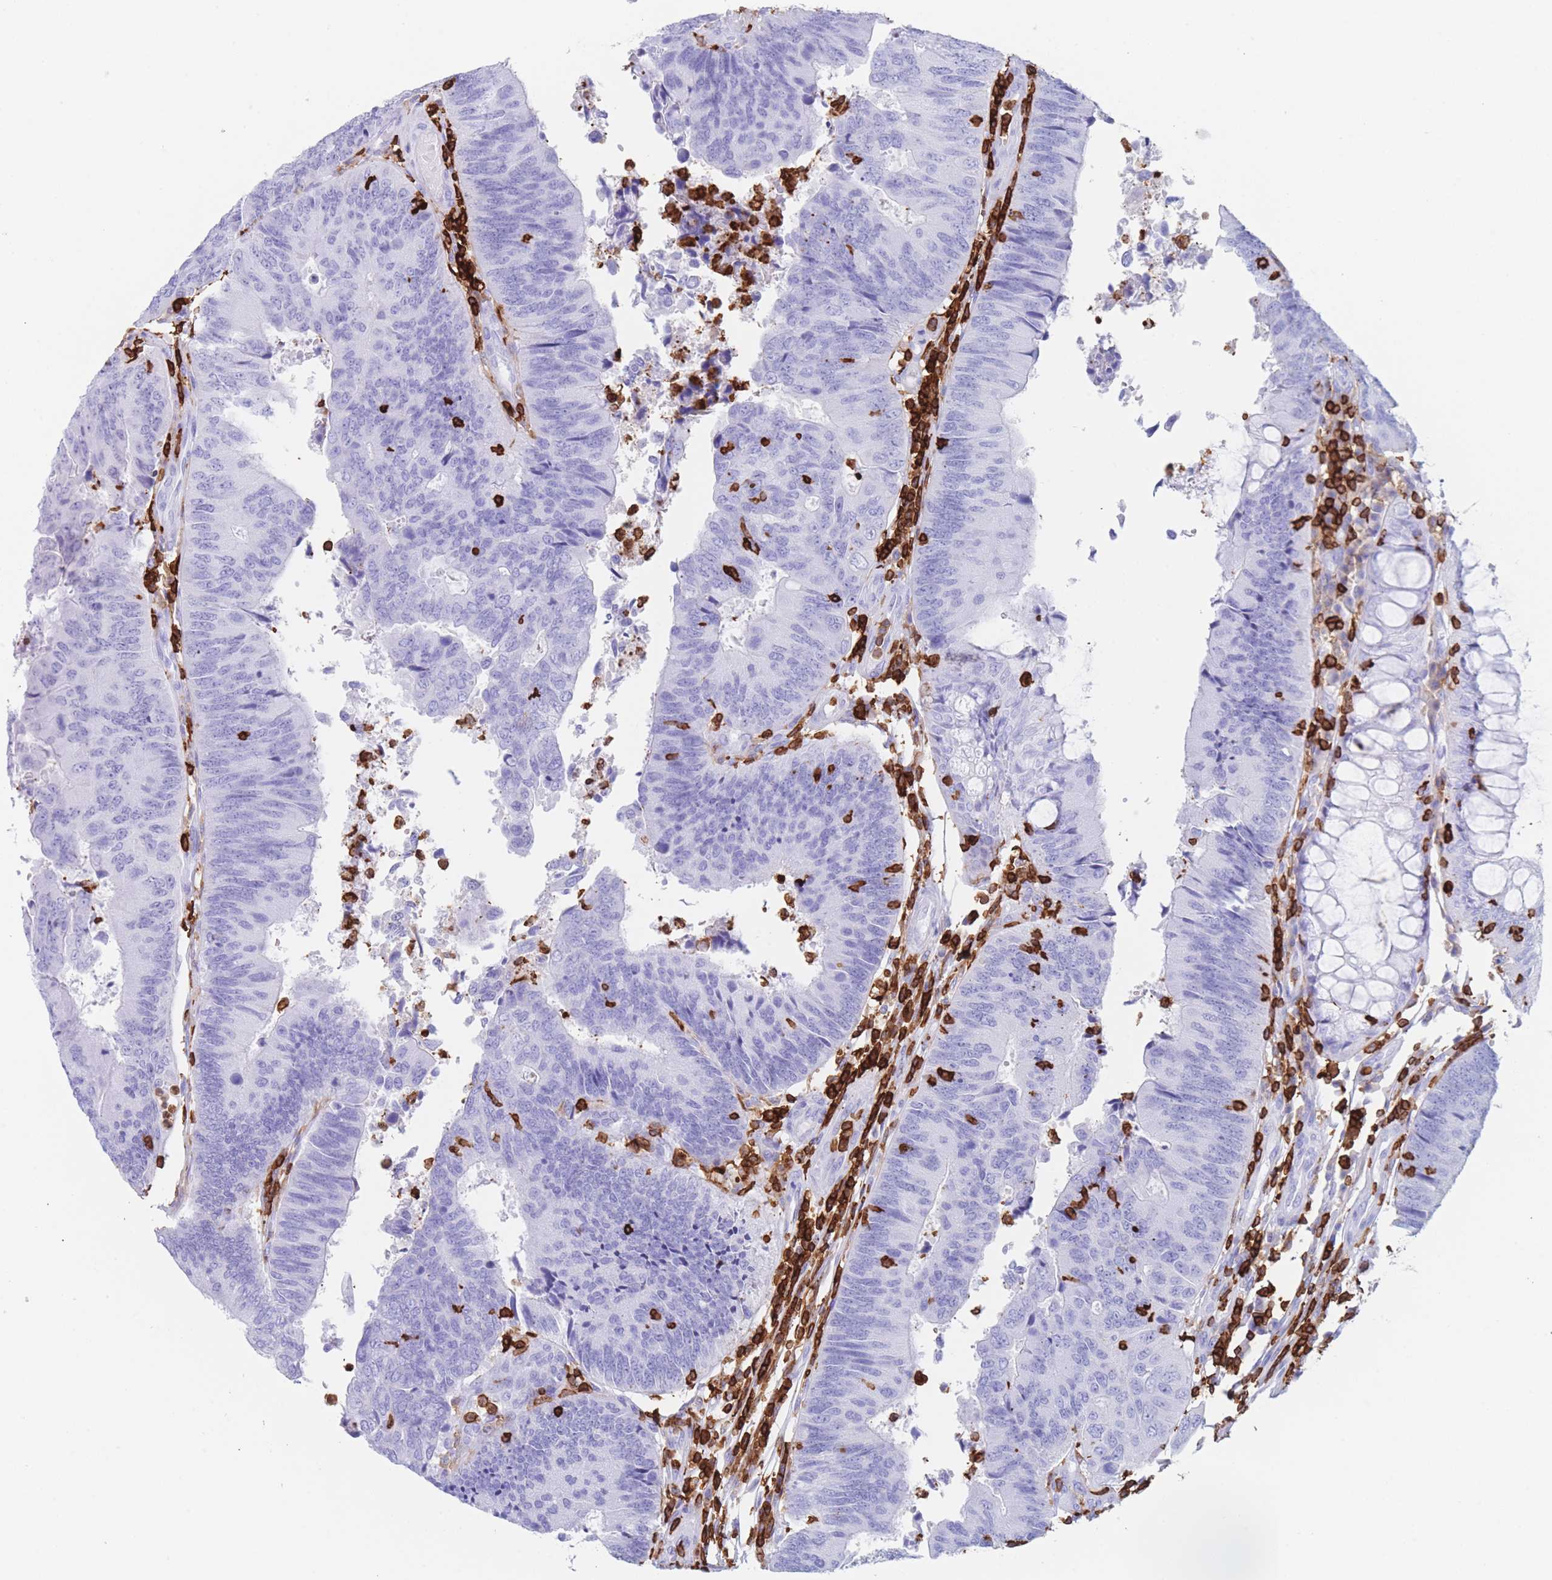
{"staining": {"intensity": "negative", "quantity": "none", "location": "none"}, "tissue": "colorectal cancer", "cell_type": "Tumor cells", "image_type": "cancer", "snomed": [{"axis": "morphology", "description": "Adenocarcinoma, NOS"}, {"axis": "topography", "description": "Colon"}], "caption": "Immunohistochemistry (IHC) image of neoplastic tissue: adenocarcinoma (colorectal) stained with DAB shows no significant protein expression in tumor cells.", "gene": "CORO1A", "patient": {"sex": "female", "age": 67}}